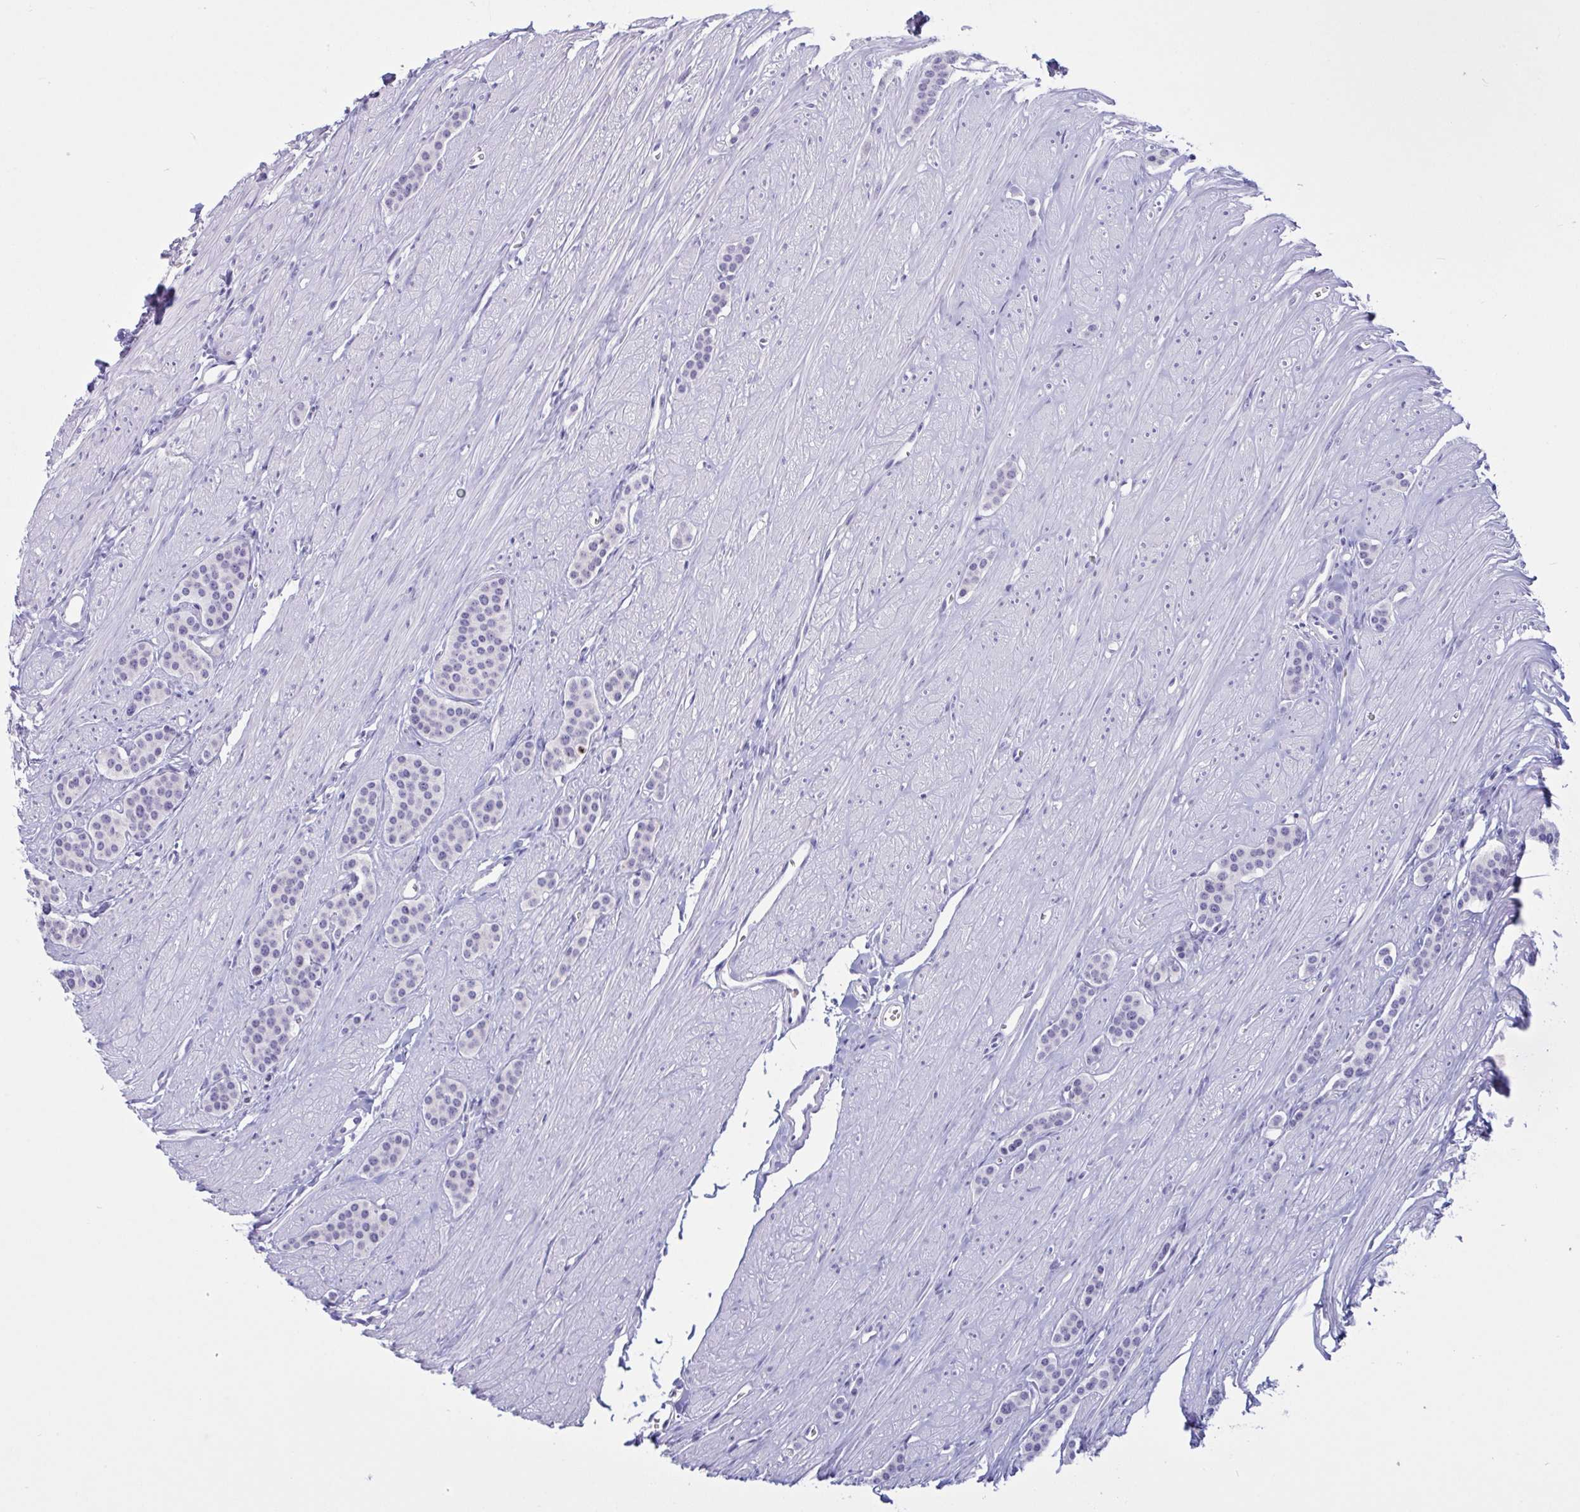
{"staining": {"intensity": "negative", "quantity": "none", "location": "none"}, "tissue": "carcinoid", "cell_type": "Tumor cells", "image_type": "cancer", "snomed": [{"axis": "morphology", "description": "Carcinoid, malignant, NOS"}, {"axis": "topography", "description": "Small intestine"}], "caption": "Malignant carcinoid was stained to show a protein in brown. There is no significant staining in tumor cells. The staining was performed using DAB (3,3'-diaminobenzidine) to visualize the protein expression in brown, while the nuclei were stained in blue with hematoxylin (Magnification: 20x).", "gene": "XCL1", "patient": {"sex": "male", "age": 60}}